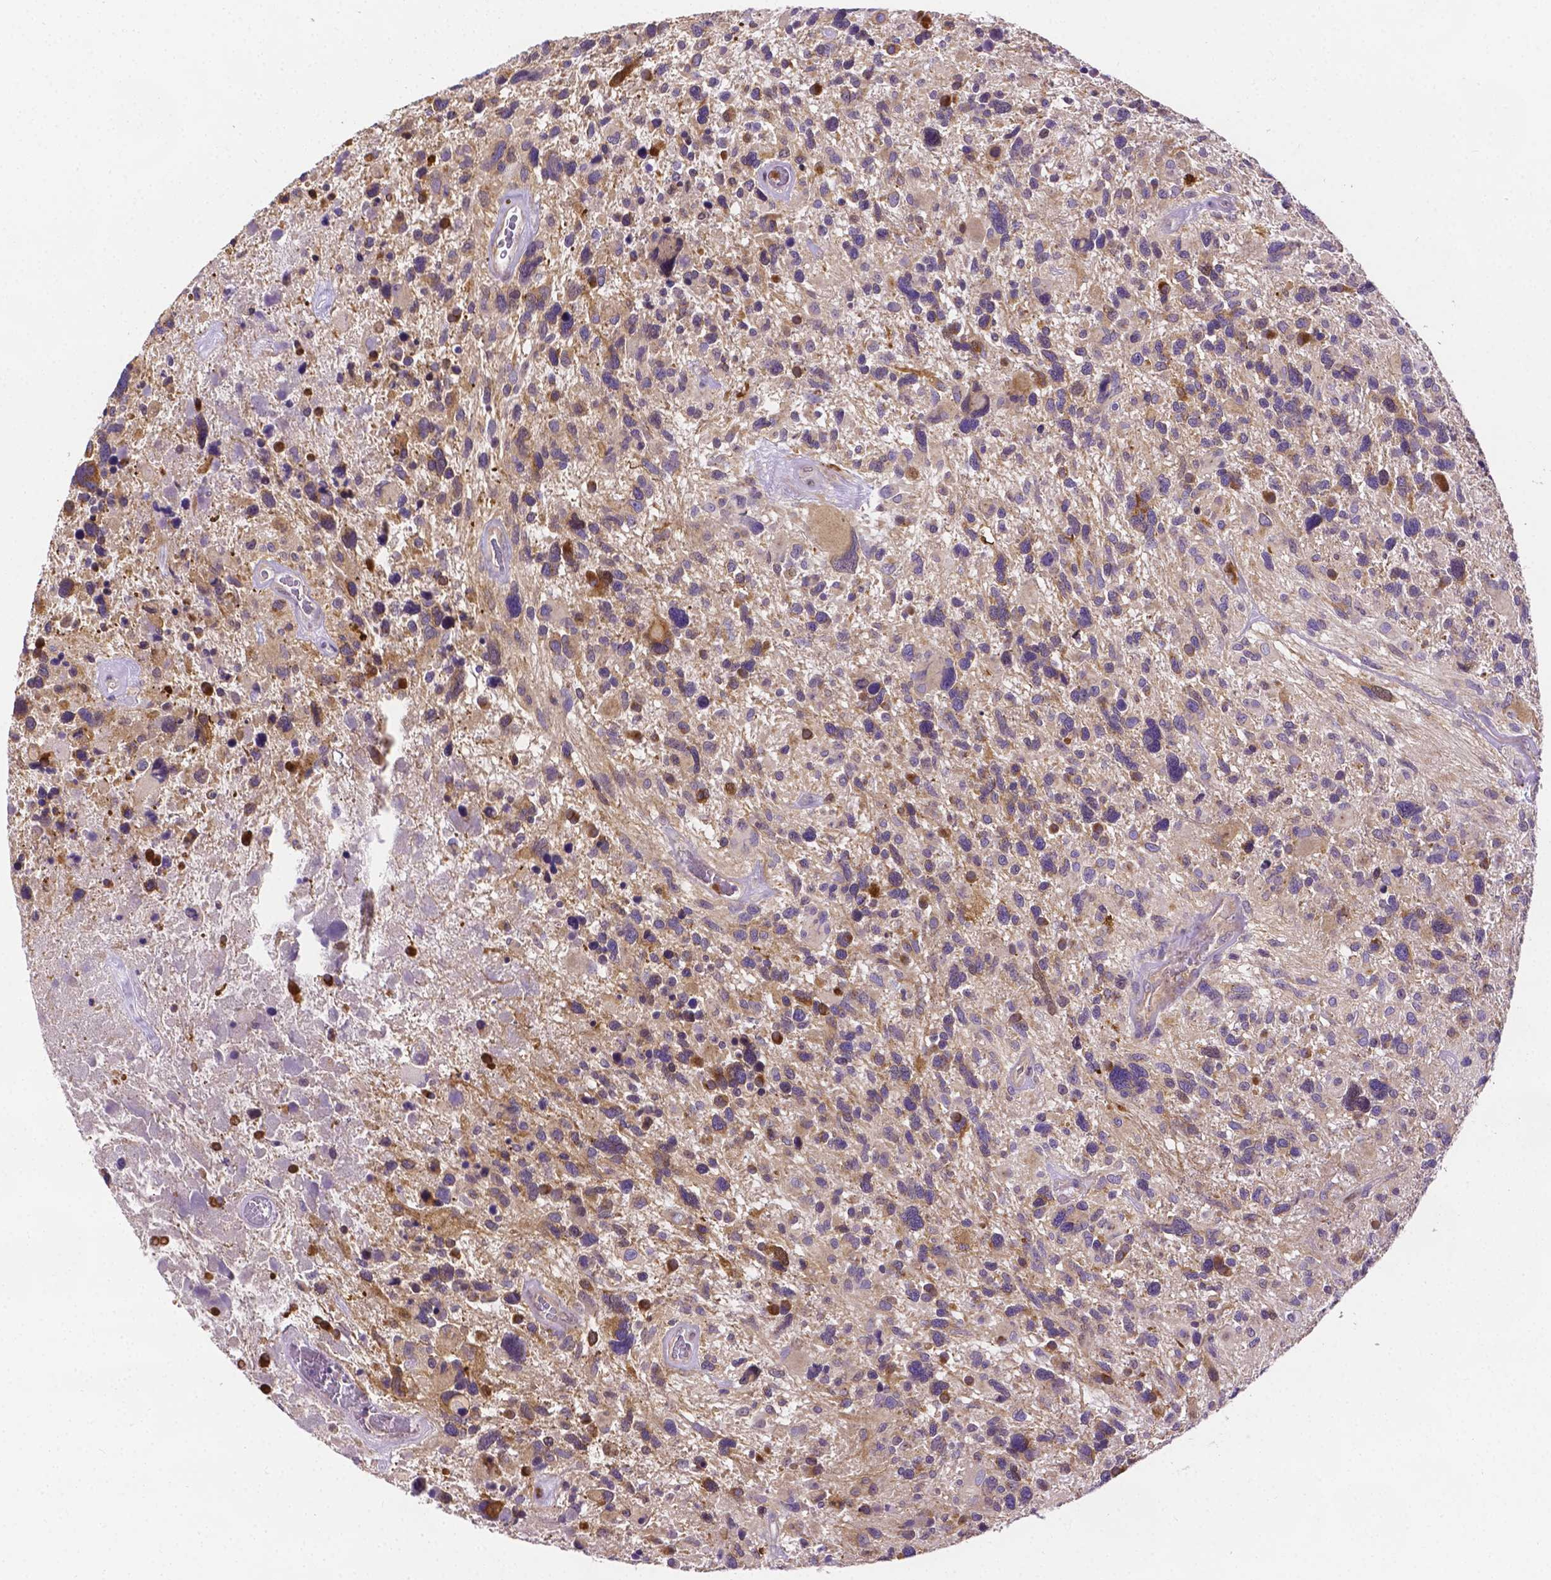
{"staining": {"intensity": "negative", "quantity": "none", "location": "none"}, "tissue": "glioma", "cell_type": "Tumor cells", "image_type": "cancer", "snomed": [{"axis": "morphology", "description": "Glioma, malignant, High grade"}, {"axis": "topography", "description": "Brain"}], "caption": "Photomicrograph shows no significant protein positivity in tumor cells of glioma.", "gene": "ZNRD2", "patient": {"sex": "male", "age": 49}}